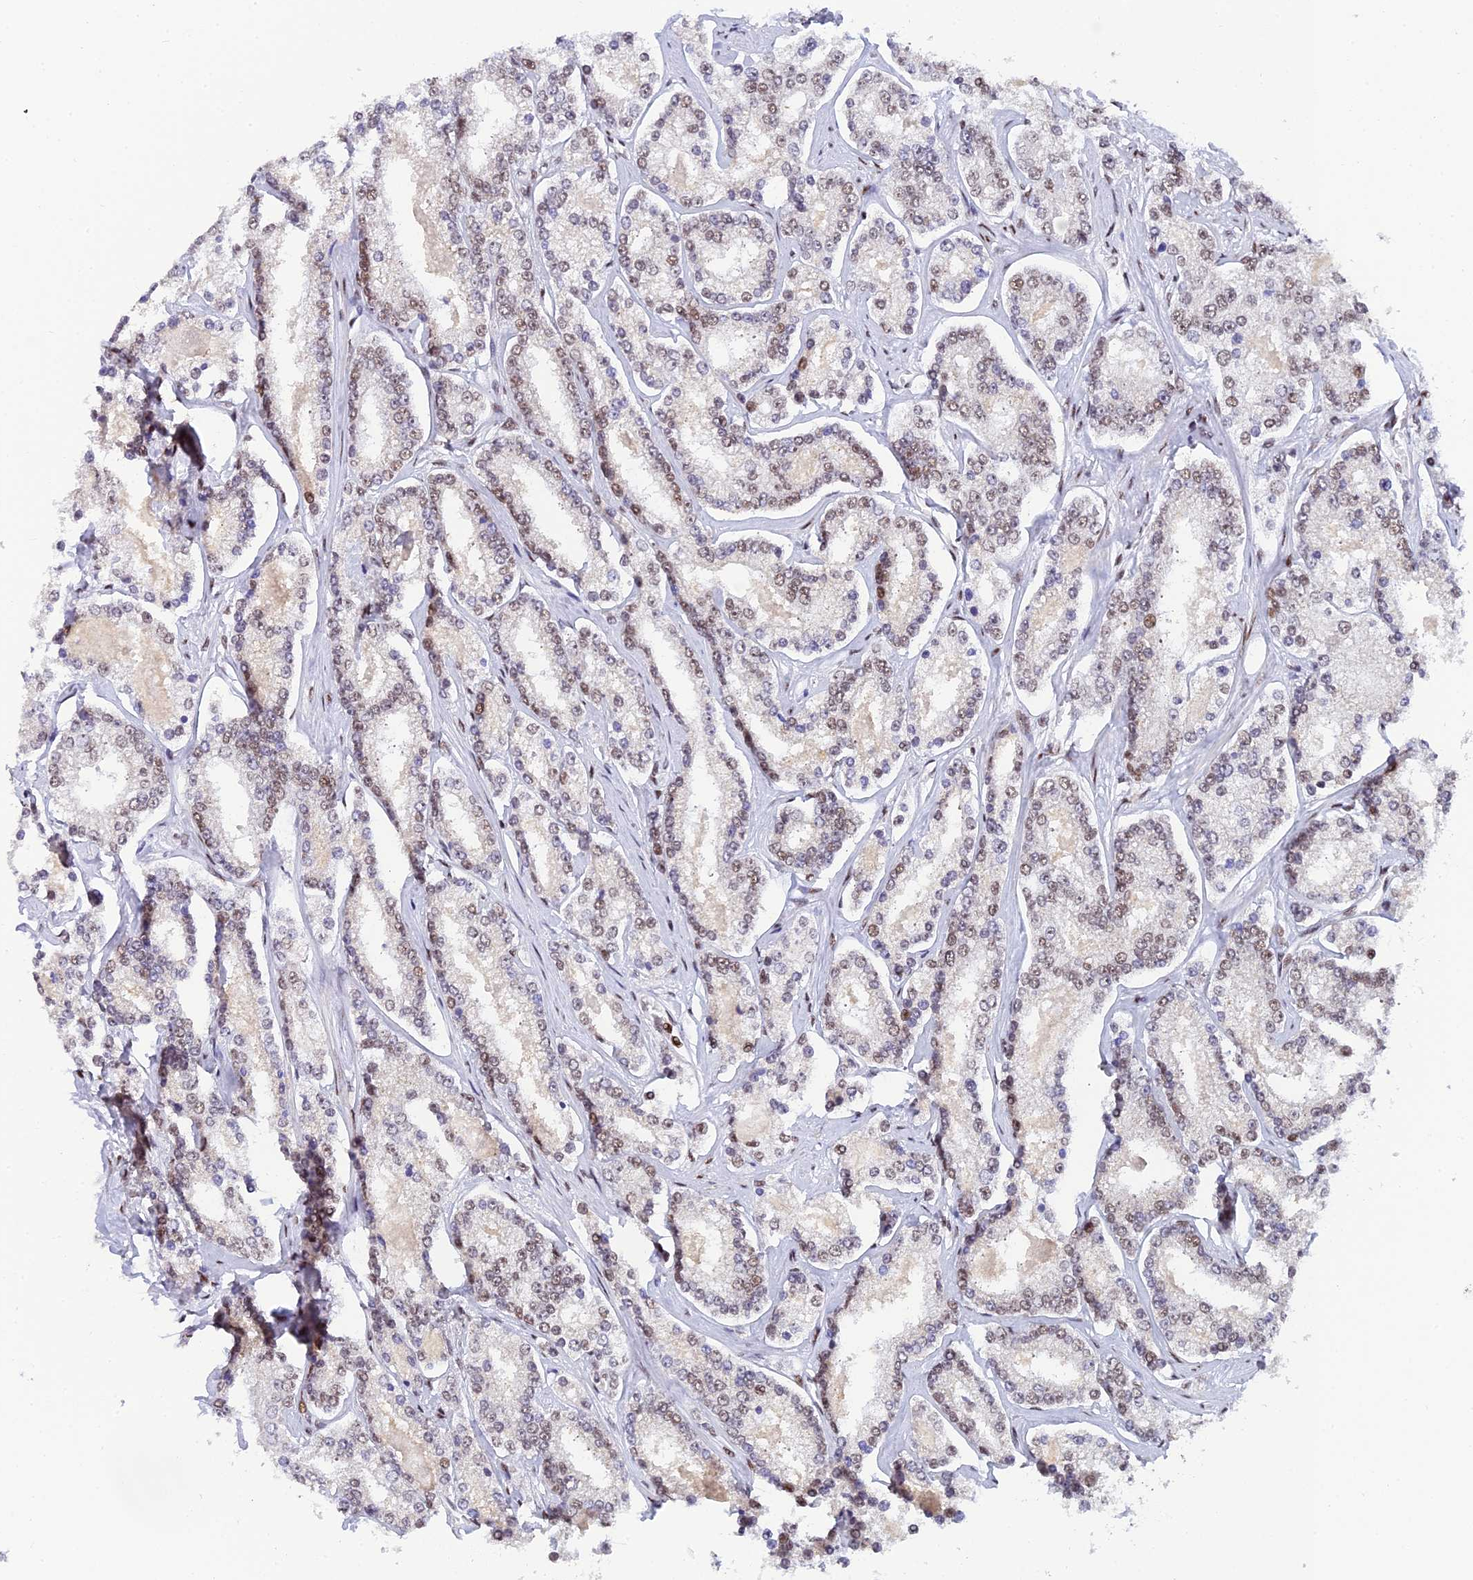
{"staining": {"intensity": "weak", "quantity": "25%-75%", "location": "nuclear"}, "tissue": "prostate cancer", "cell_type": "Tumor cells", "image_type": "cancer", "snomed": [{"axis": "morphology", "description": "Normal tissue, NOS"}, {"axis": "morphology", "description": "Adenocarcinoma, High grade"}, {"axis": "topography", "description": "Prostate"}], "caption": "A photomicrograph of human adenocarcinoma (high-grade) (prostate) stained for a protein displays weak nuclear brown staining in tumor cells.", "gene": "USP22", "patient": {"sex": "male", "age": 83}}